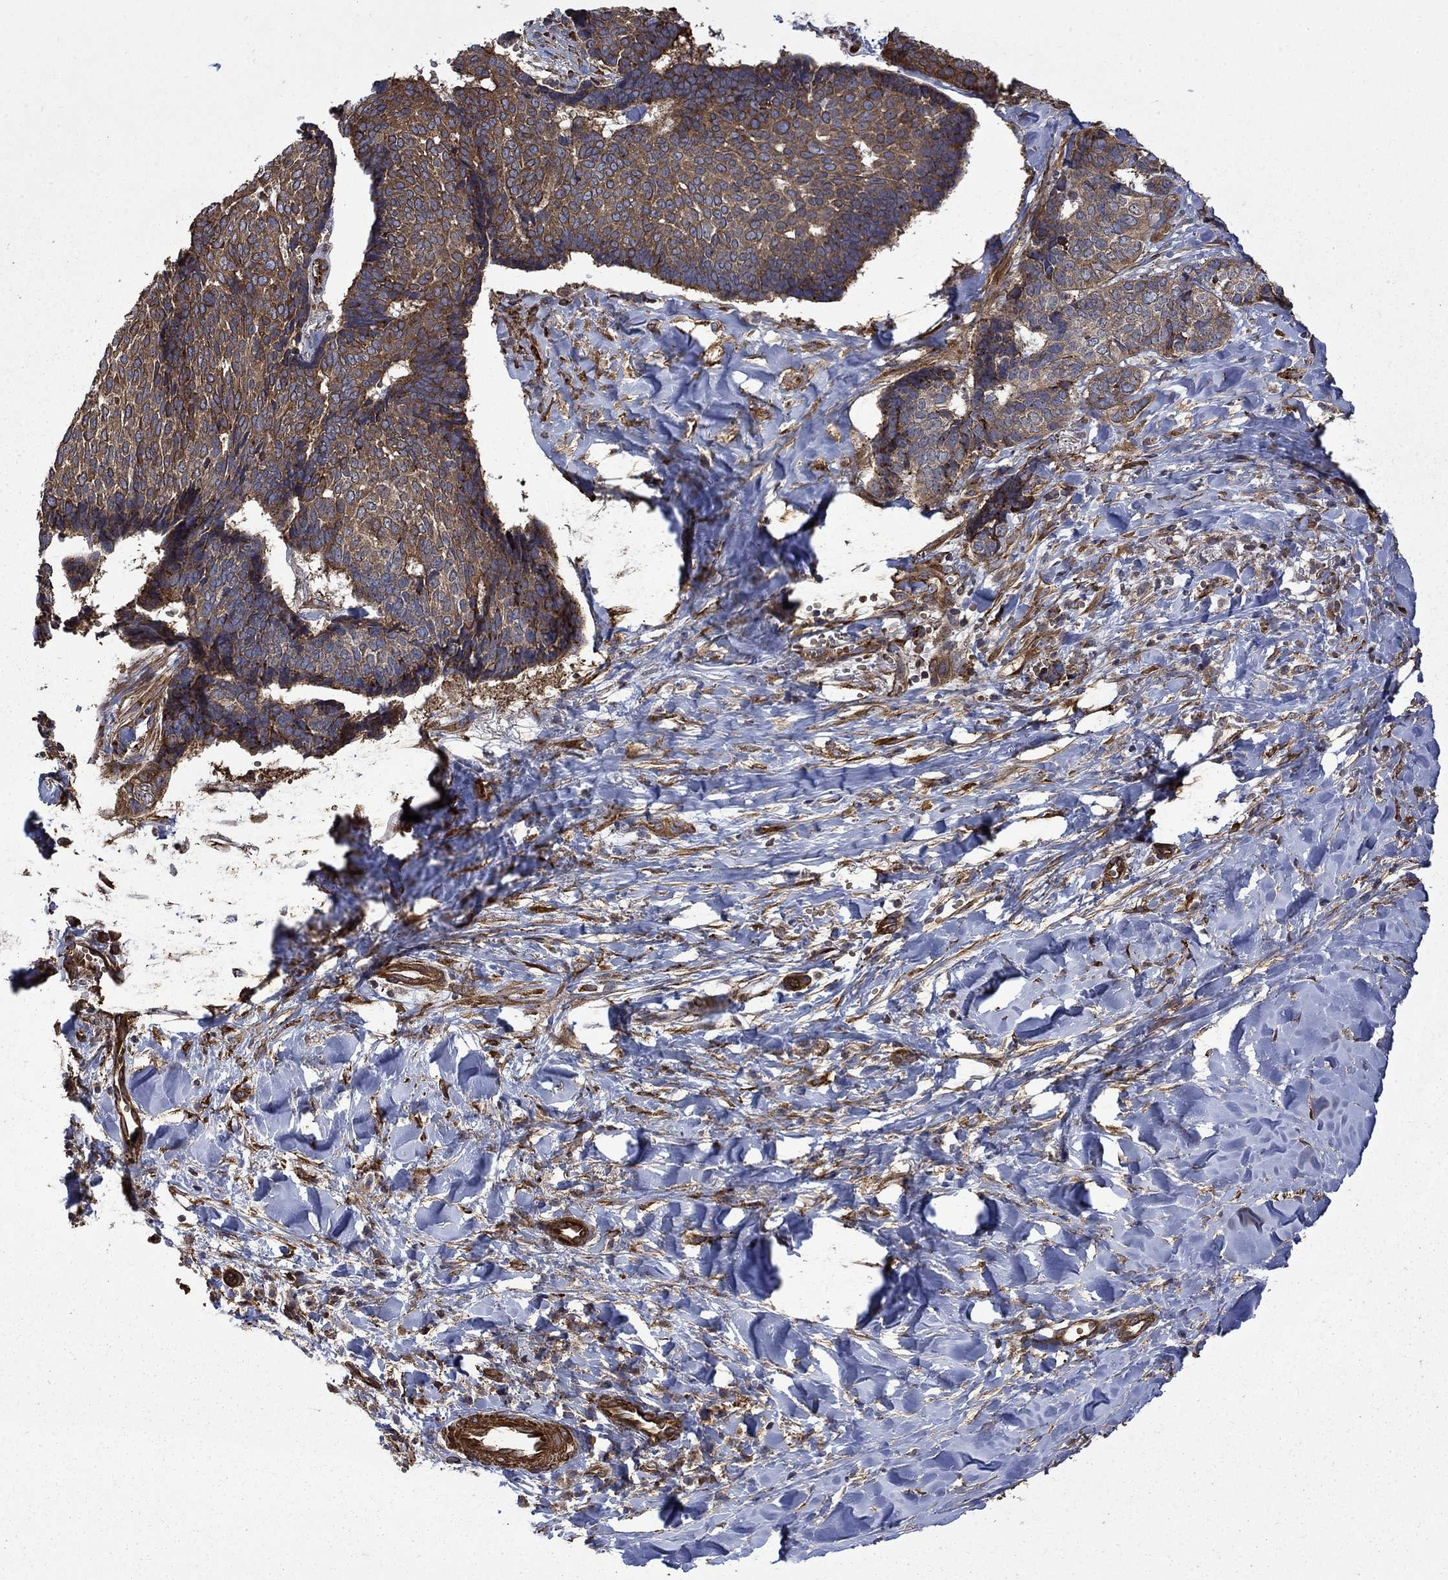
{"staining": {"intensity": "moderate", "quantity": ">75%", "location": "cytoplasmic/membranous"}, "tissue": "skin cancer", "cell_type": "Tumor cells", "image_type": "cancer", "snomed": [{"axis": "morphology", "description": "Basal cell carcinoma"}, {"axis": "topography", "description": "Skin"}], "caption": "Tumor cells reveal medium levels of moderate cytoplasmic/membranous staining in about >75% of cells in human skin basal cell carcinoma.", "gene": "CUTC", "patient": {"sex": "male", "age": 86}}